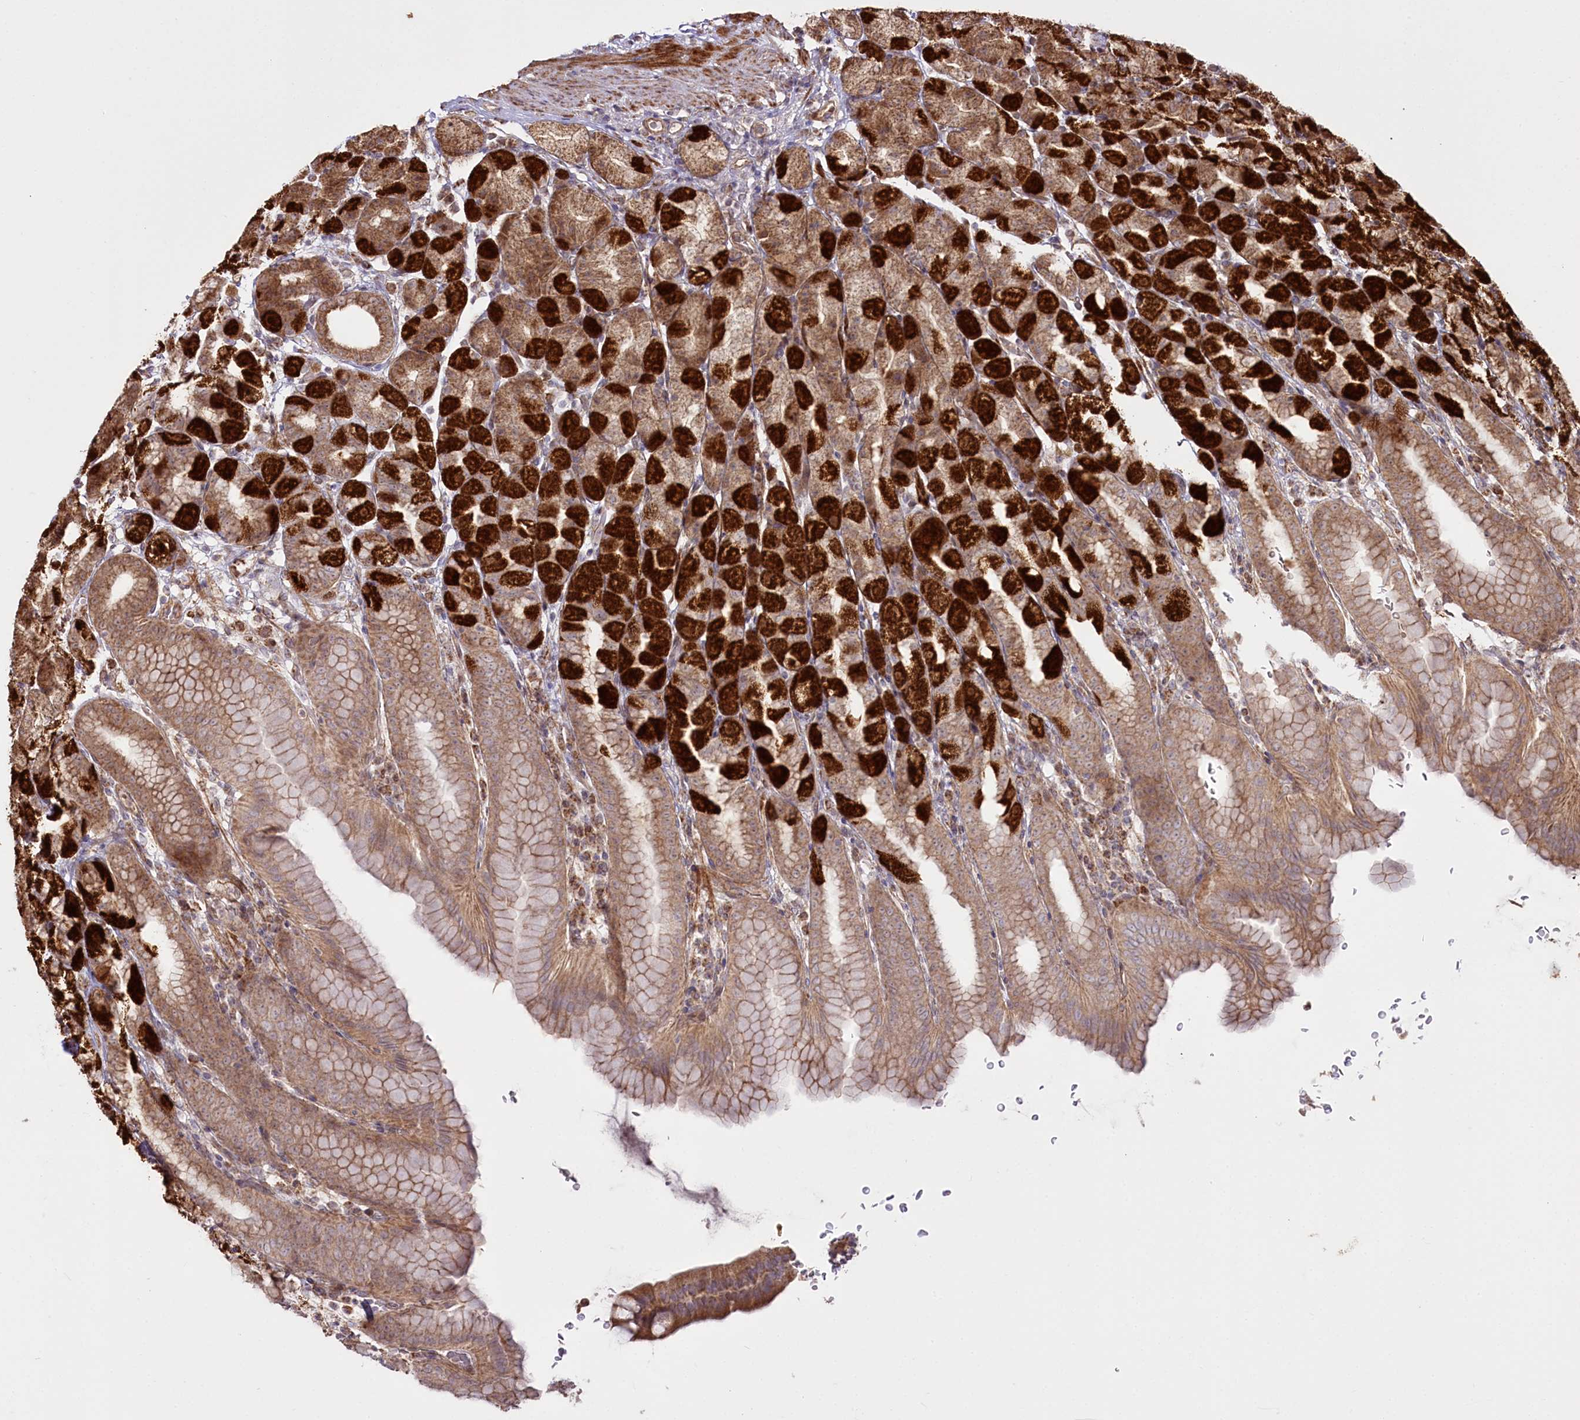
{"staining": {"intensity": "strong", "quantity": ">75%", "location": "cytoplasmic/membranous"}, "tissue": "stomach", "cell_type": "Glandular cells", "image_type": "normal", "snomed": [{"axis": "morphology", "description": "Normal tissue, NOS"}, {"axis": "topography", "description": "Stomach, upper"}], "caption": "Stomach stained with DAB IHC reveals high levels of strong cytoplasmic/membranous staining in approximately >75% of glandular cells.", "gene": "REXO2", "patient": {"sex": "male", "age": 68}}